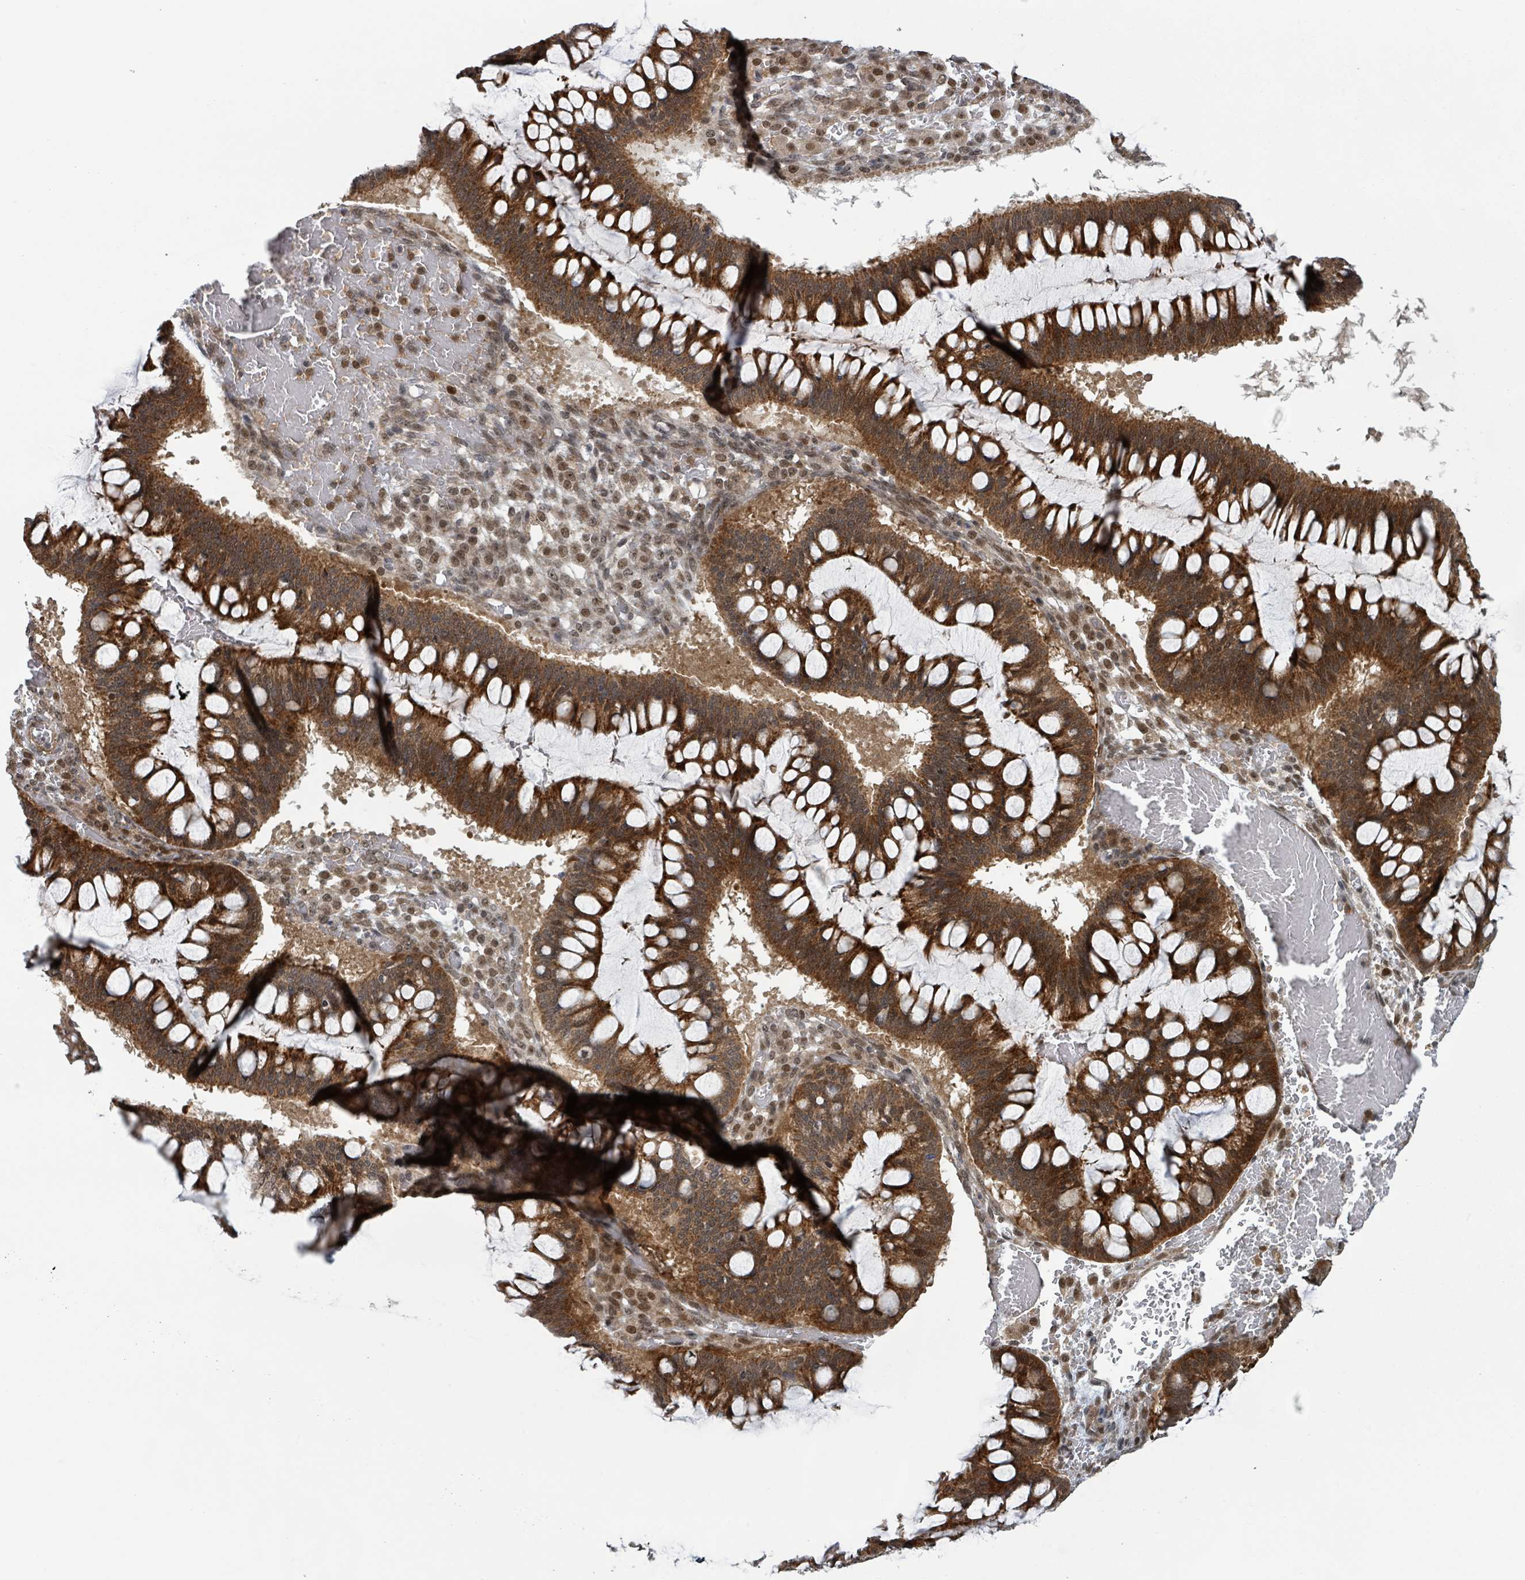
{"staining": {"intensity": "strong", "quantity": ">75%", "location": "cytoplasmic/membranous"}, "tissue": "ovarian cancer", "cell_type": "Tumor cells", "image_type": "cancer", "snomed": [{"axis": "morphology", "description": "Cystadenocarcinoma, mucinous, NOS"}, {"axis": "topography", "description": "Ovary"}], "caption": "Ovarian mucinous cystadenocarcinoma stained with a protein marker exhibits strong staining in tumor cells.", "gene": "GTF3C1", "patient": {"sex": "female", "age": 73}}